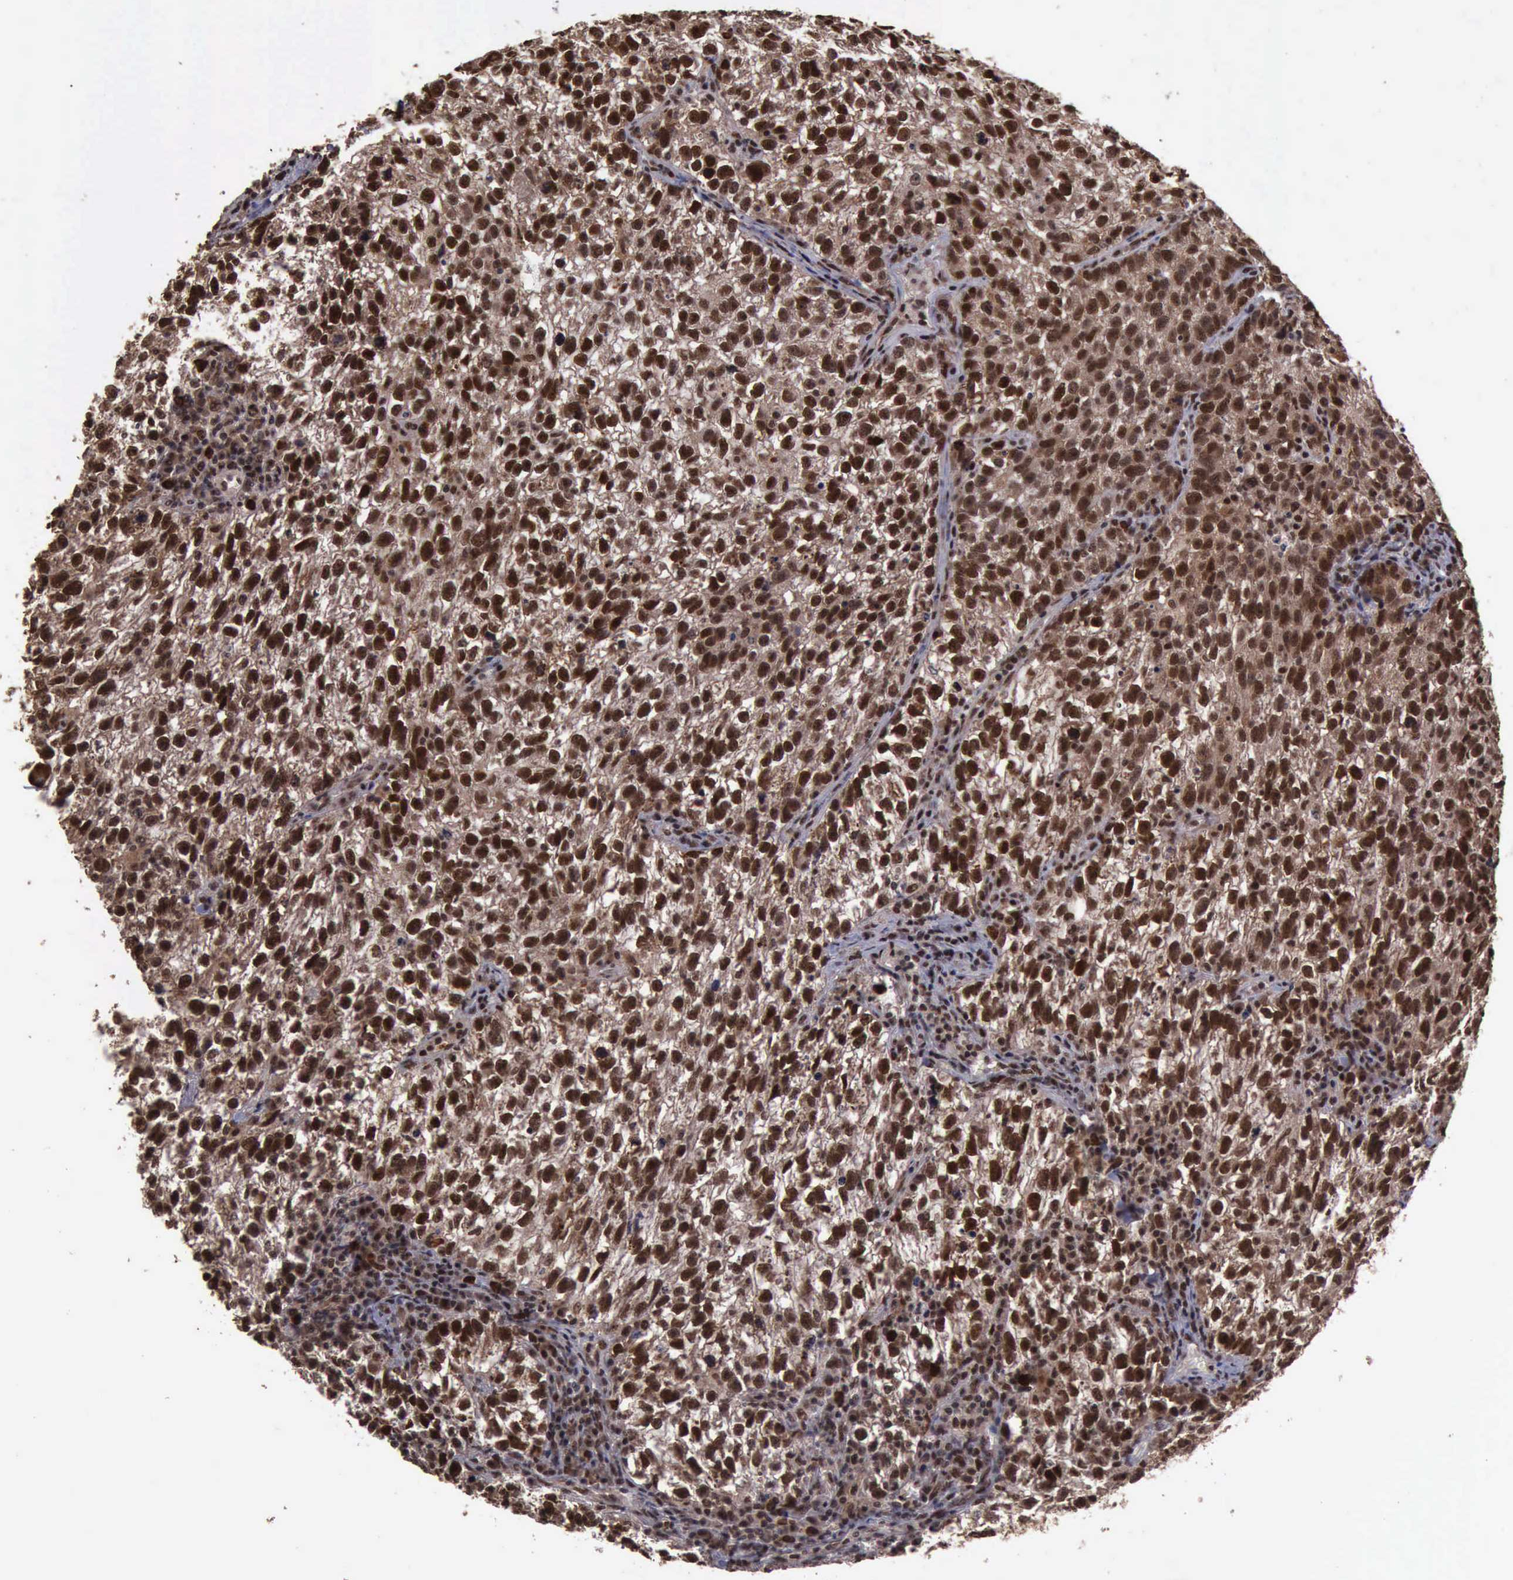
{"staining": {"intensity": "strong", "quantity": ">75%", "location": "cytoplasmic/membranous,nuclear"}, "tissue": "testis cancer", "cell_type": "Tumor cells", "image_type": "cancer", "snomed": [{"axis": "morphology", "description": "Seminoma, NOS"}, {"axis": "topography", "description": "Testis"}], "caption": "Seminoma (testis) stained with a protein marker demonstrates strong staining in tumor cells.", "gene": "TRMT2A", "patient": {"sex": "male", "age": 38}}